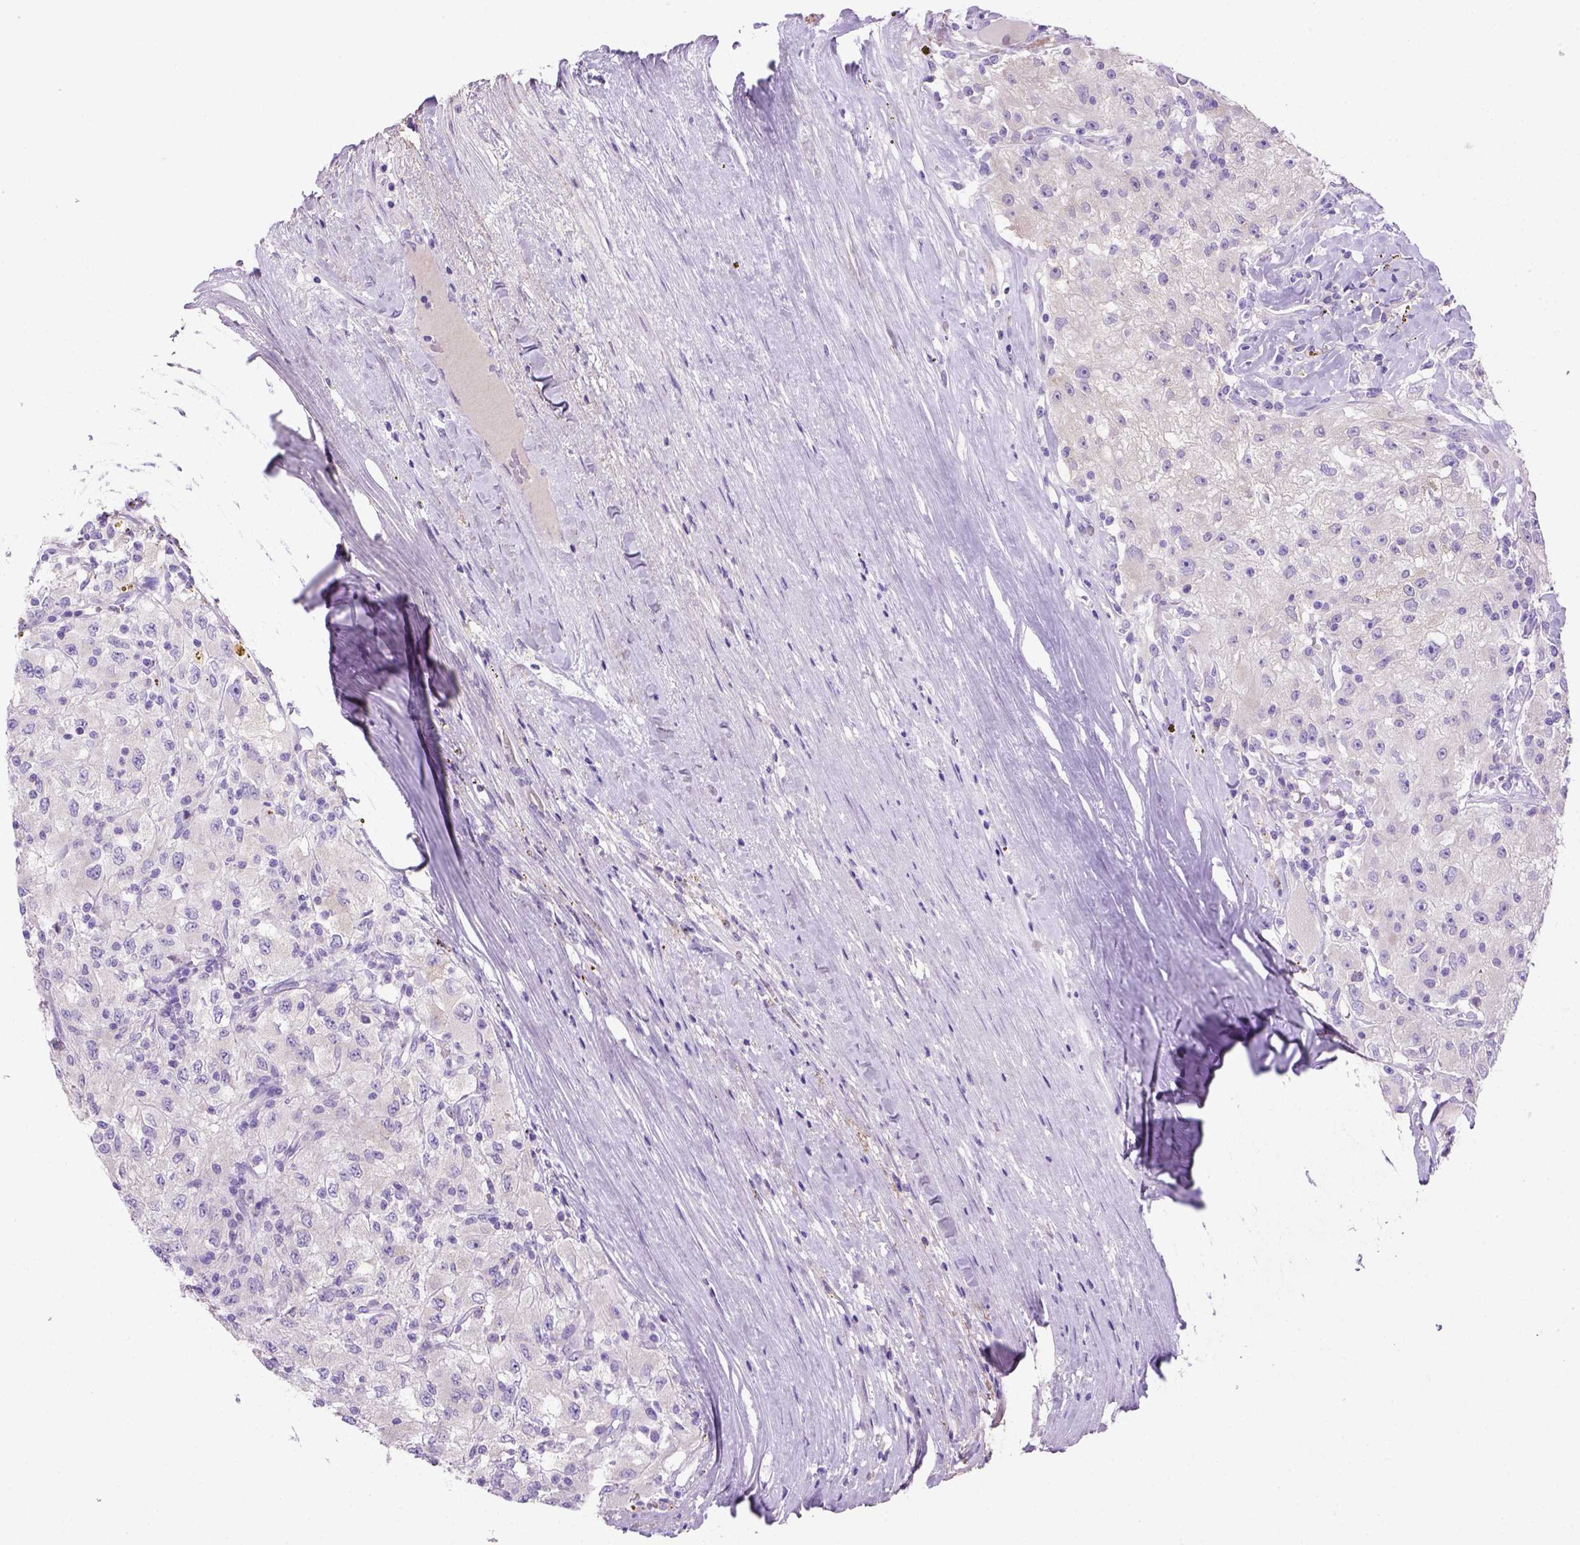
{"staining": {"intensity": "negative", "quantity": "none", "location": "none"}, "tissue": "renal cancer", "cell_type": "Tumor cells", "image_type": "cancer", "snomed": [{"axis": "morphology", "description": "Adenocarcinoma, NOS"}, {"axis": "topography", "description": "Kidney"}], "caption": "IHC photomicrograph of human renal adenocarcinoma stained for a protein (brown), which demonstrates no positivity in tumor cells.", "gene": "SIRPD", "patient": {"sex": "female", "age": 67}}